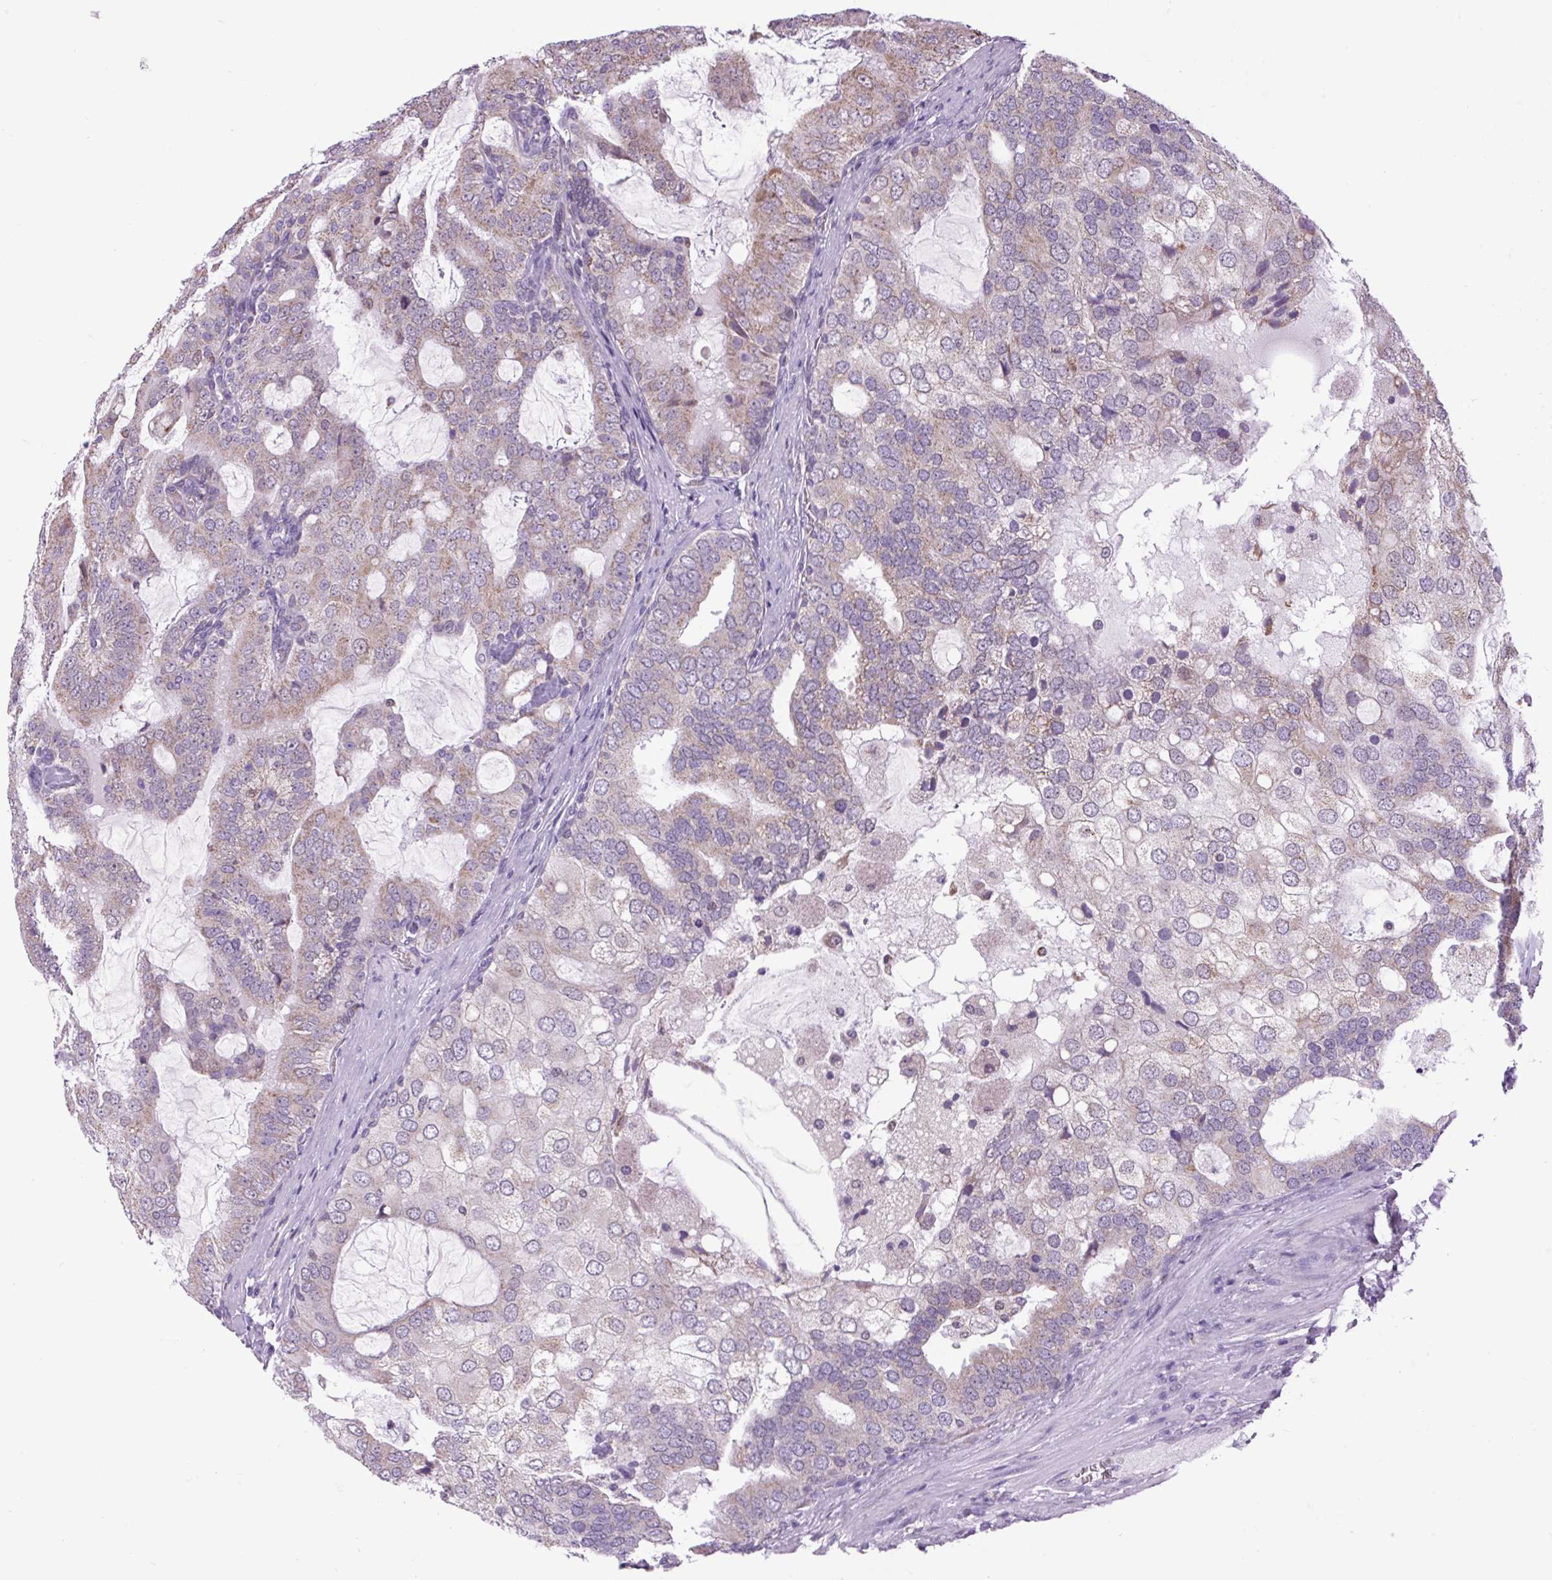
{"staining": {"intensity": "weak", "quantity": "25%-75%", "location": "cytoplasmic/membranous"}, "tissue": "prostate cancer", "cell_type": "Tumor cells", "image_type": "cancer", "snomed": [{"axis": "morphology", "description": "Adenocarcinoma, High grade"}, {"axis": "topography", "description": "Prostate"}], "caption": "Human prostate cancer stained with a brown dye exhibits weak cytoplasmic/membranous positive staining in approximately 25%-75% of tumor cells.", "gene": "SCO2", "patient": {"sex": "male", "age": 55}}